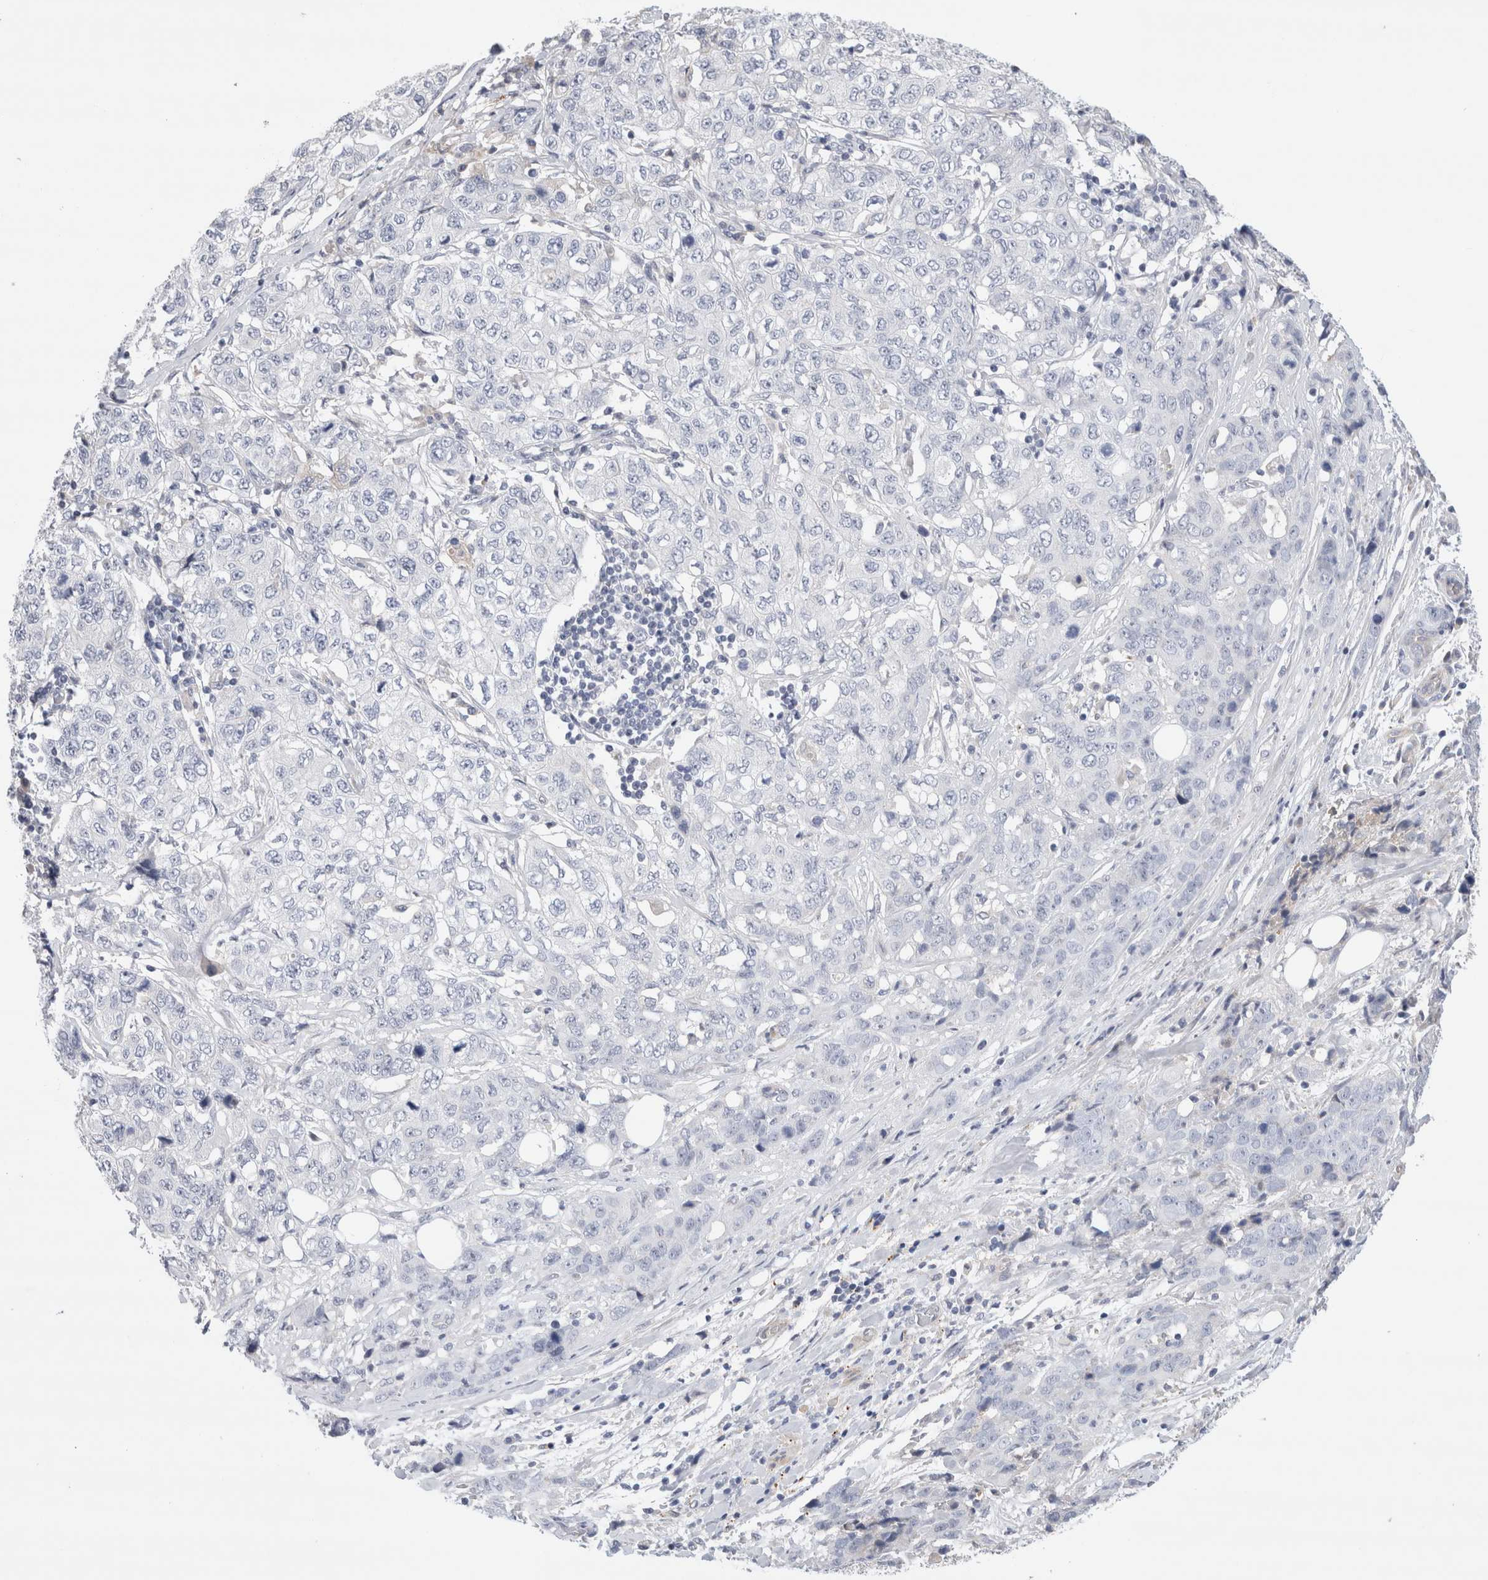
{"staining": {"intensity": "negative", "quantity": "none", "location": "none"}, "tissue": "stomach cancer", "cell_type": "Tumor cells", "image_type": "cancer", "snomed": [{"axis": "morphology", "description": "Adenocarcinoma, NOS"}, {"axis": "topography", "description": "Stomach"}], "caption": "Tumor cells are negative for protein expression in human stomach adenocarcinoma.", "gene": "ECHDC2", "patient": {"sex": "male", "age": 48}}